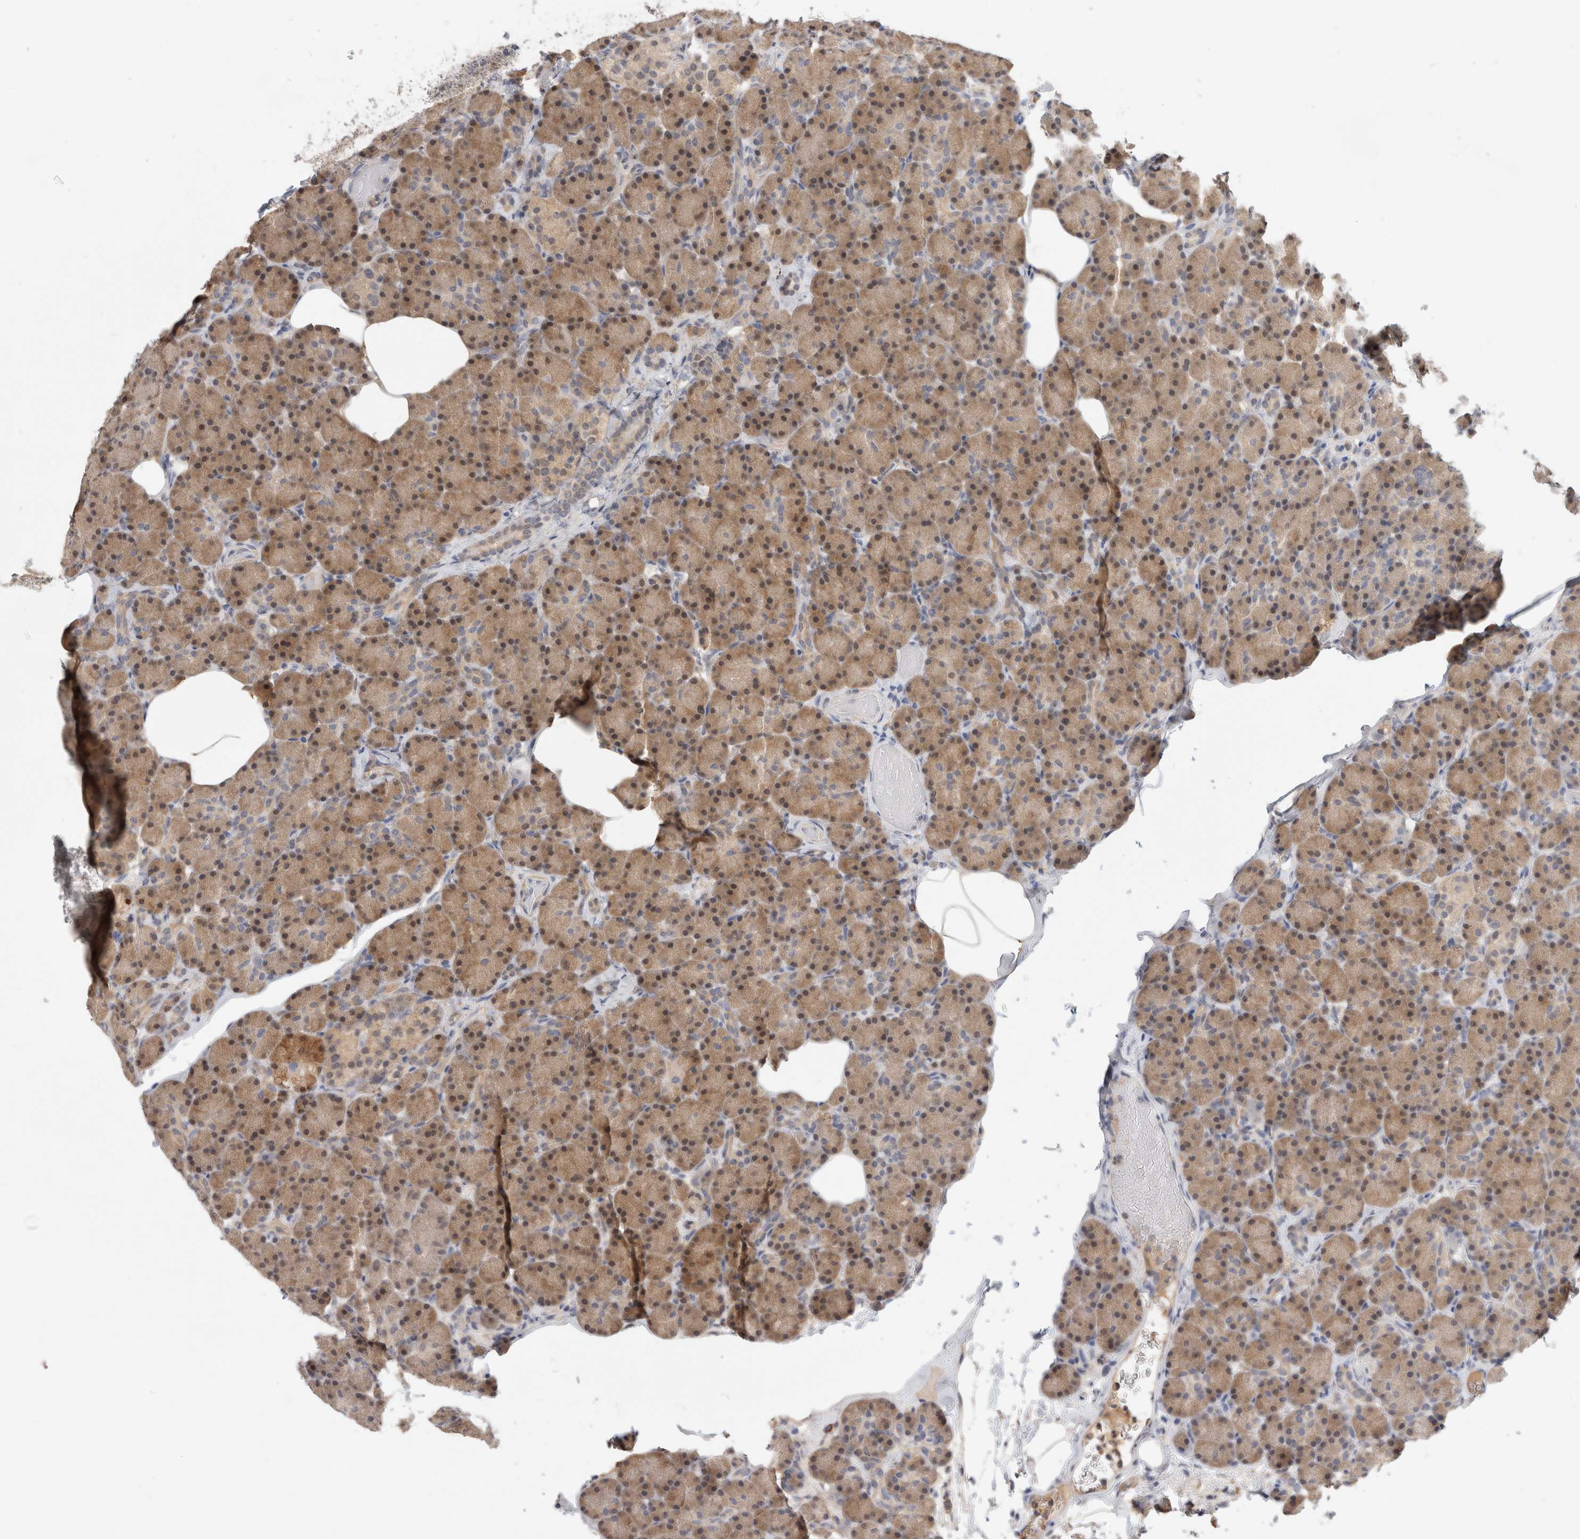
{"staining": {"intensity": "moderate", "quantity": "25%-75%", "location": "cytoplasmic/membranous,nuclear"}, "tissue": "pancreas", "cell_type": "Exocrine glandular cells", "image_type": "normal", "snomed": [{"axis": "morphology", "description": "Normal tissue, NOS"}, {"axis": "topography", "description": "Pancreas"}], "caption": "Immunohistochemistry (IHC) photomicrograph of benign pancreas: human pancreas stained using IHC demonstrates medium levels of moderate protein expression localized specifically in the cytoplasmic/membranous,nuclear of exocrine glandular cells, appearing as a cytoplasmic/membranous,nuclear brown color.", "gene": "PGM1", "patient": {"sex": "female", "age": 43}}